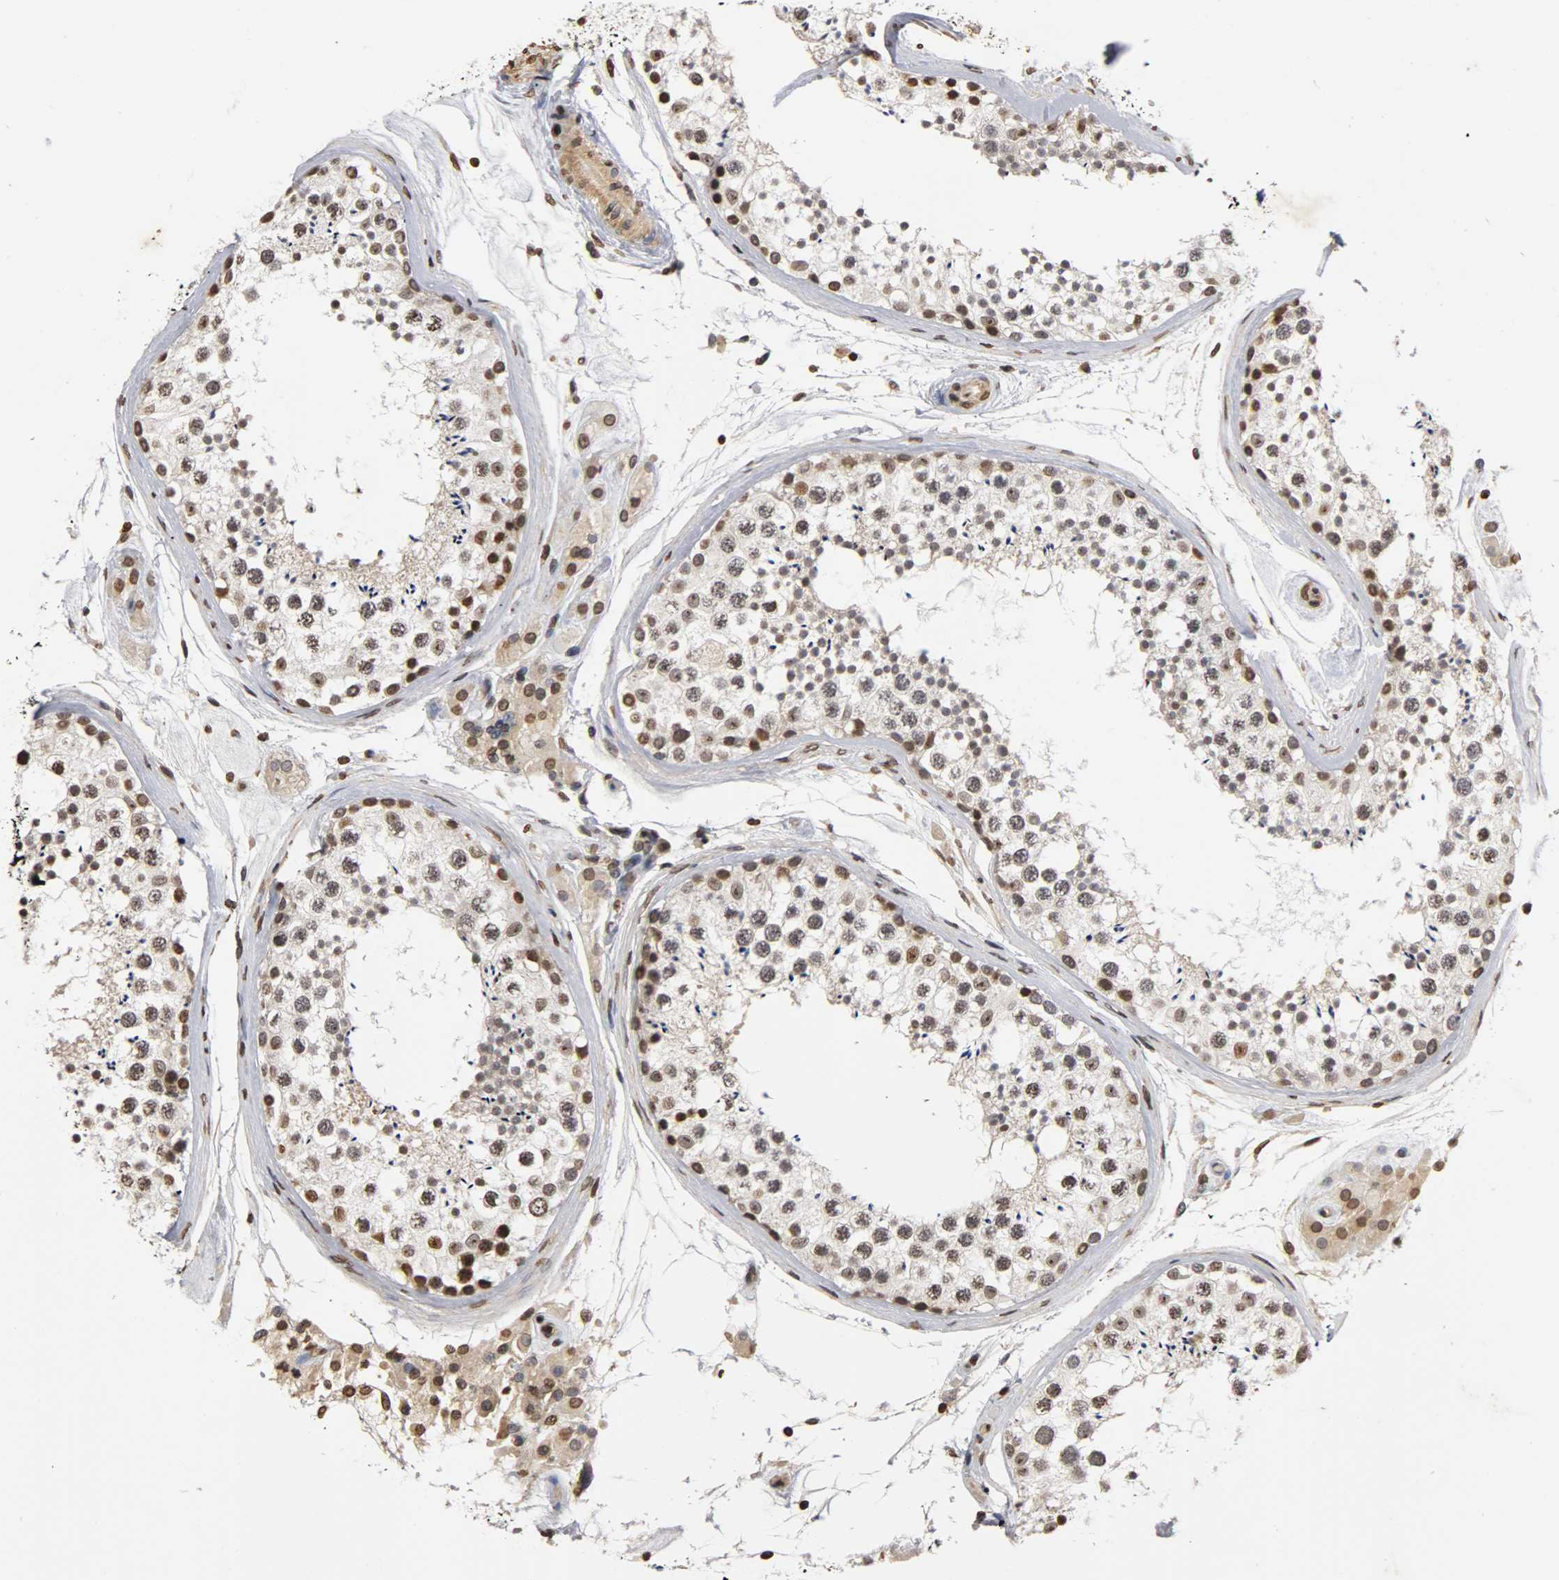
{"staining": {"intensity": "strong", "quantity": "<25%", "location": "nuclear"}, "tissue": "testis", "cell_type": "Cells in seminiferous ducts", "image_type": "normal", "snomed": [{"axis": "morphology", "description": "Normal tissue, NOS"}, {"axis": "topography", "description": "Testis"}], "caption": "About <25% of cells in seminiferous ducts in unremarkable testis exhibit strong nuclear protein positivity as visualized by brown immunohistochemical staining.", "gene": "ERCC2", "patient": {"sex": "male", "age": 46}}